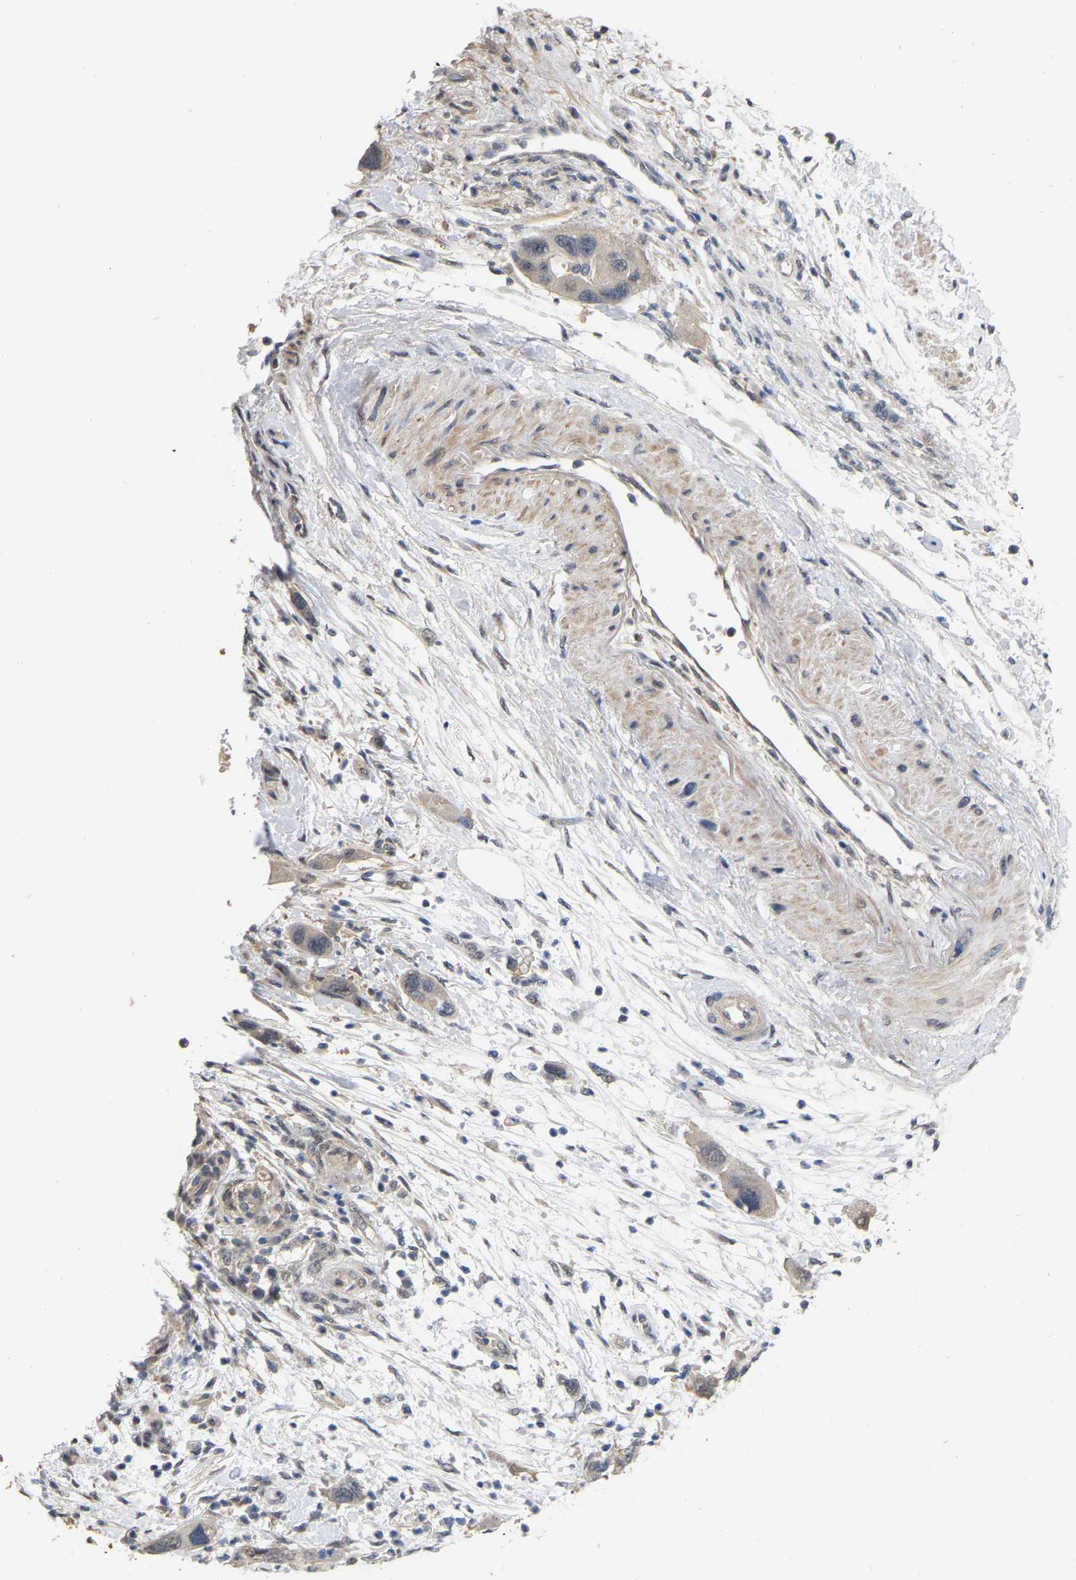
{"staining": {"intensity": "negative", "quantity": "none", "location": "none"}, "tissue": "pancreatic cancer", "cell_type": "Tumor cells", "image_type": "cancer", "snomed": [{"axis": "morphology", "description": "Normal tissue, NOS"}, {"axis": "morphology", "description": "Adenocarcinoma, NOS"}, {"axis": "topography", "description": "Pancreas"}], "caption": "A micrograph of pancreatic cancer (adenocarcinoma) stained for a protein reveals no brown staining in tumor cells.", "gene": "RUVBL1", "patient": {"sex": "female", "age": 71}}